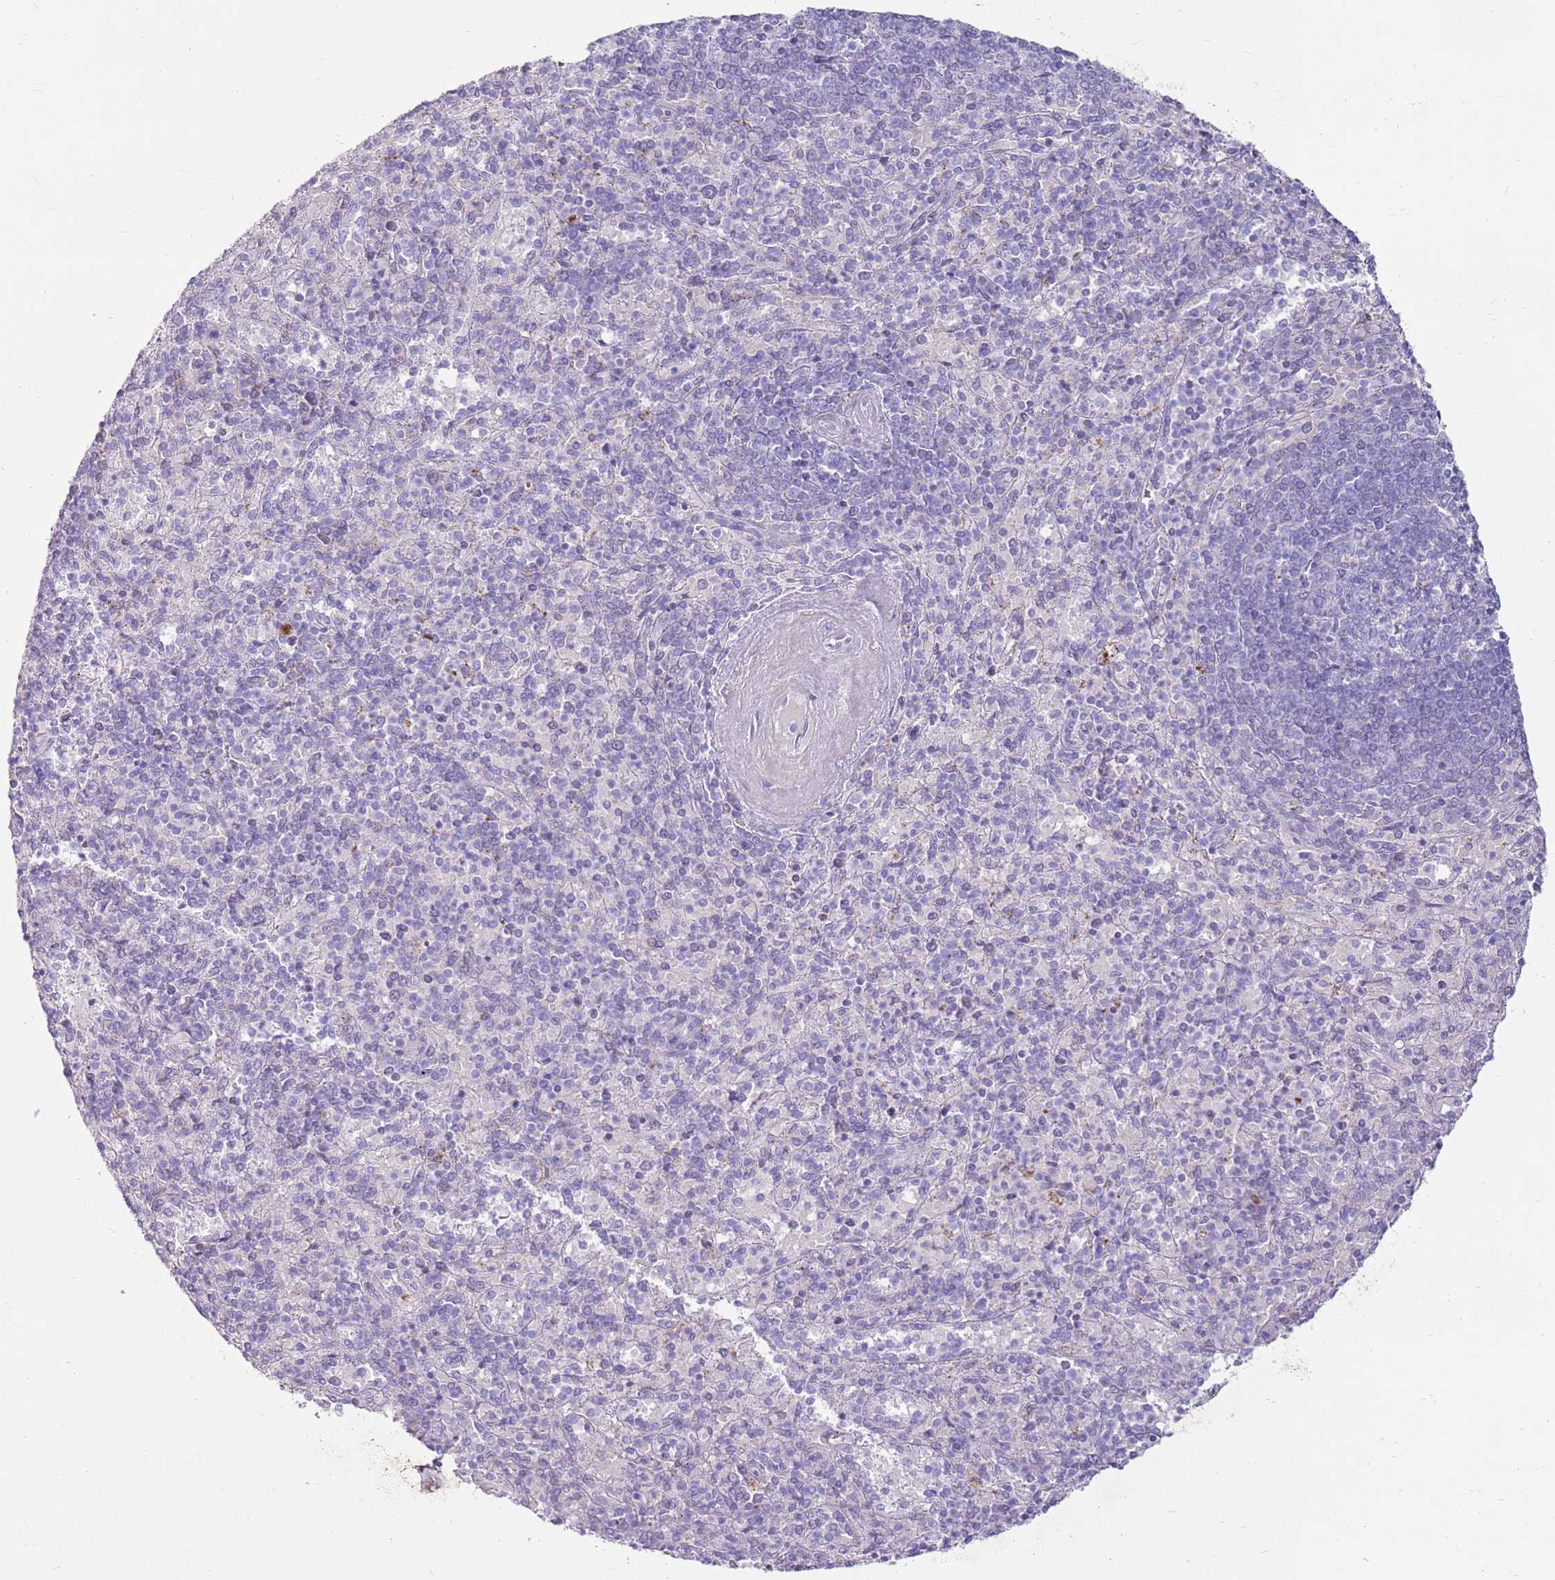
{"staining": {"intensity": "negative", "quantity": "none", "location": "none"}, "tissue": "spleen", "cell_type": "Cells in red pulp", "image_type": "normal", "snomed": [{"axis": "morphology", "description": "Normal tissue, NOS"}, {"axis": "topography", "description": "Spleen"}], "caption": "Cells in red pulp are negative for protein expression in normal human spleen. (DAB (3,3'-diaminobenzidine) immunohistochemistry visualized using brightfield microscopy, high magnification).", "gene": "FABP2", "patient": {"sex": "male", "age": 82}}